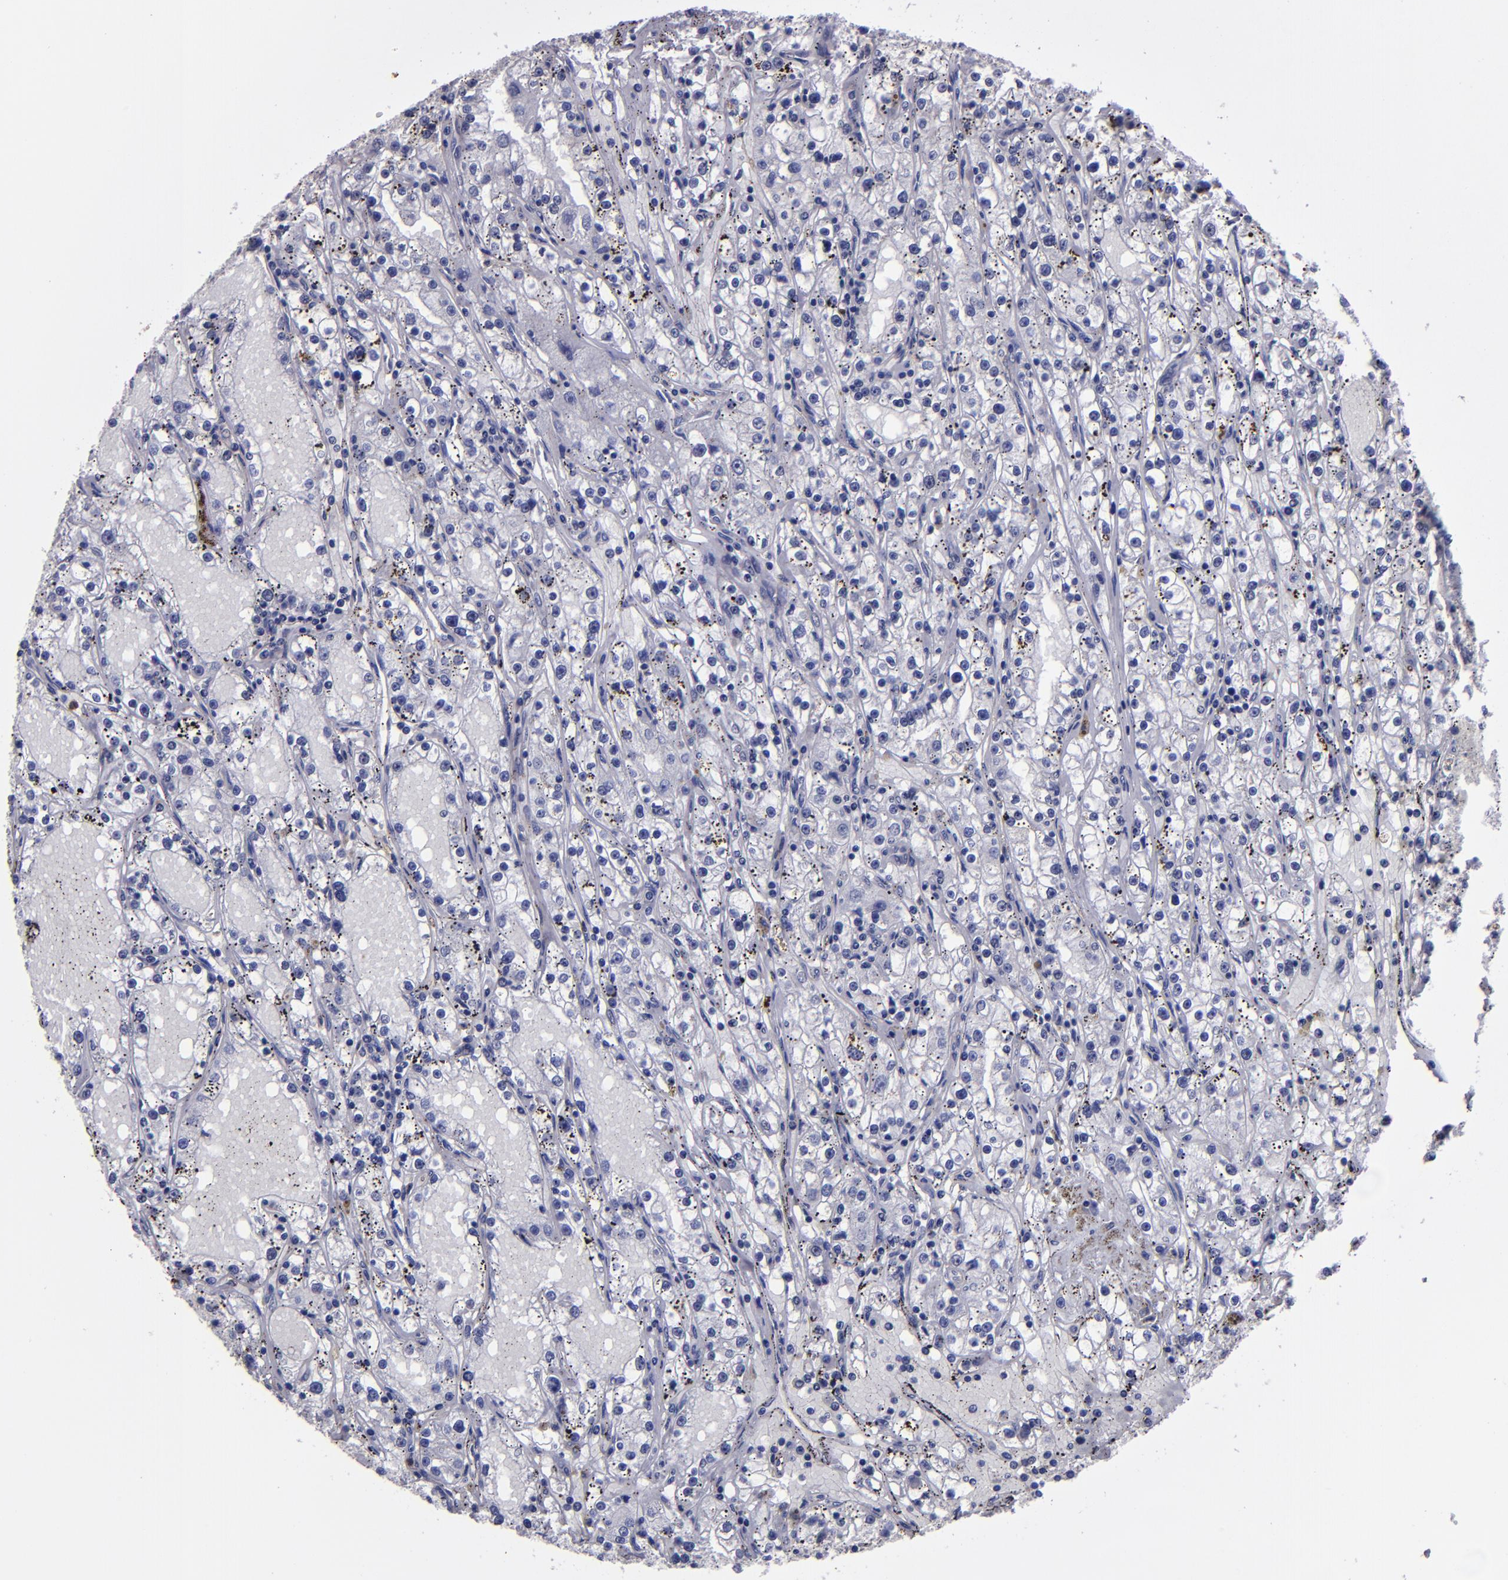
{"staining": {"intensity": "negative", "quantity": "none", "location": "none"}, "tissue": "renal cancer", "cell_type": "Tumor cells", "image_type": "cancer", "snomed": [{"axis": "morphology", "description": "Adenocarcinoma, NOS"}, {"axis": "topography", "description": "Kidney"}], "caption": "DAB (3,3'-diaminobenzidine) immunohistochemical staining of human renal cancer demonstrates no significant expression in tumor cells. (DAB (3,3'-diaminobenzidine) IHC visualized using brightfield microscopy, high magnification).", "gene": "CARS1", "patient": {"sex": "male", "age": 56}}